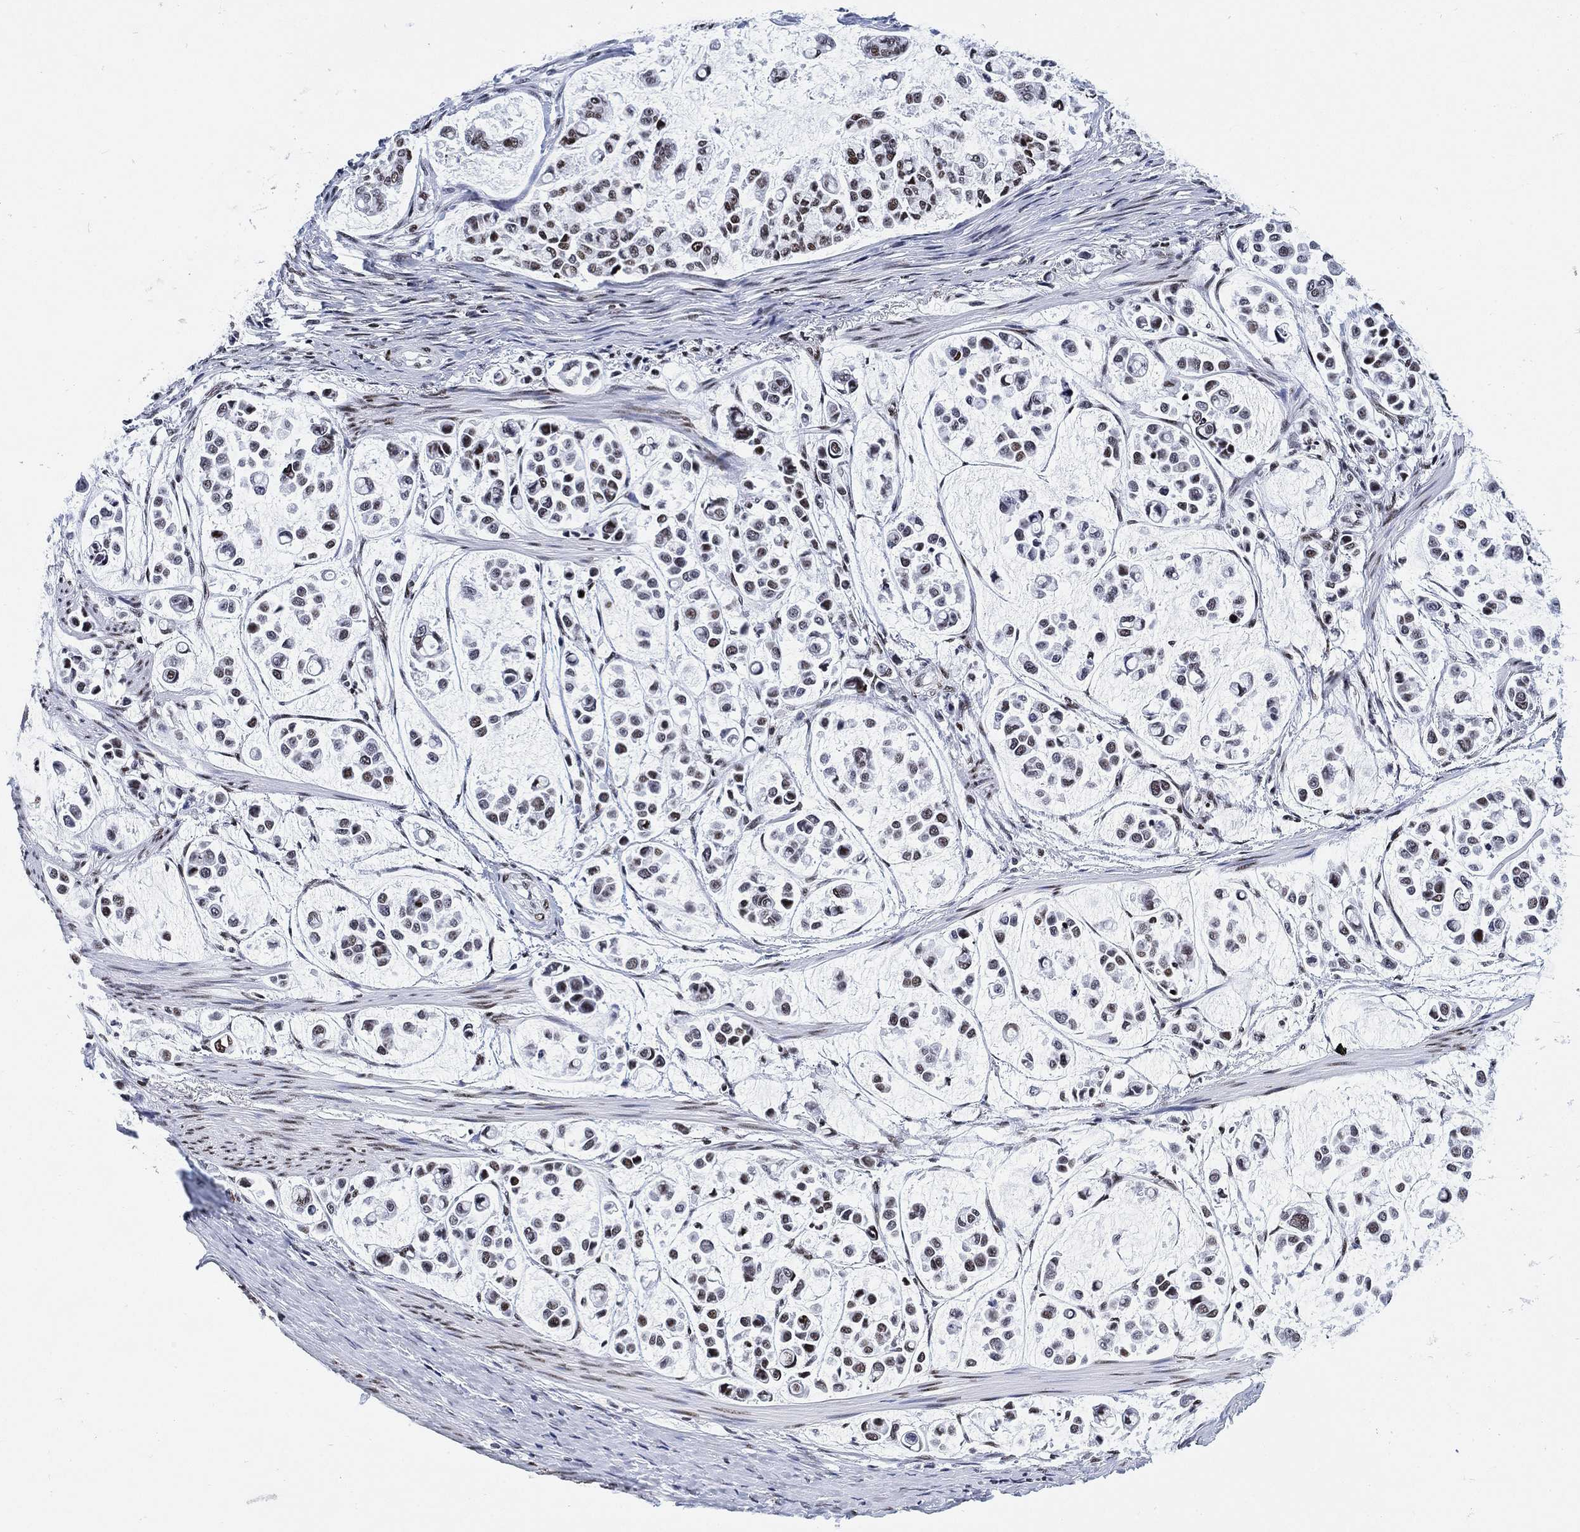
{"staining": {"intensity": "moderate", "quantity": "<25%", "location": "nuclear"}, "tissue": "stomach cancer", "cell_type": "Tumor cells", "image_type": "cancer", "snomed": [{"axis": "morphology", "description": "Adenocarcinoma, NOS"}, {"axis": "topography", "description": "Stomach"}], "caption": "Stomach cancer stained with DAB immunohistochemistry demonstrates low levels of moderate nuclear positivity in about <25% of tumor cells.", "gene": "H1-10", "patient": {"sex": "male", "age": 82}}